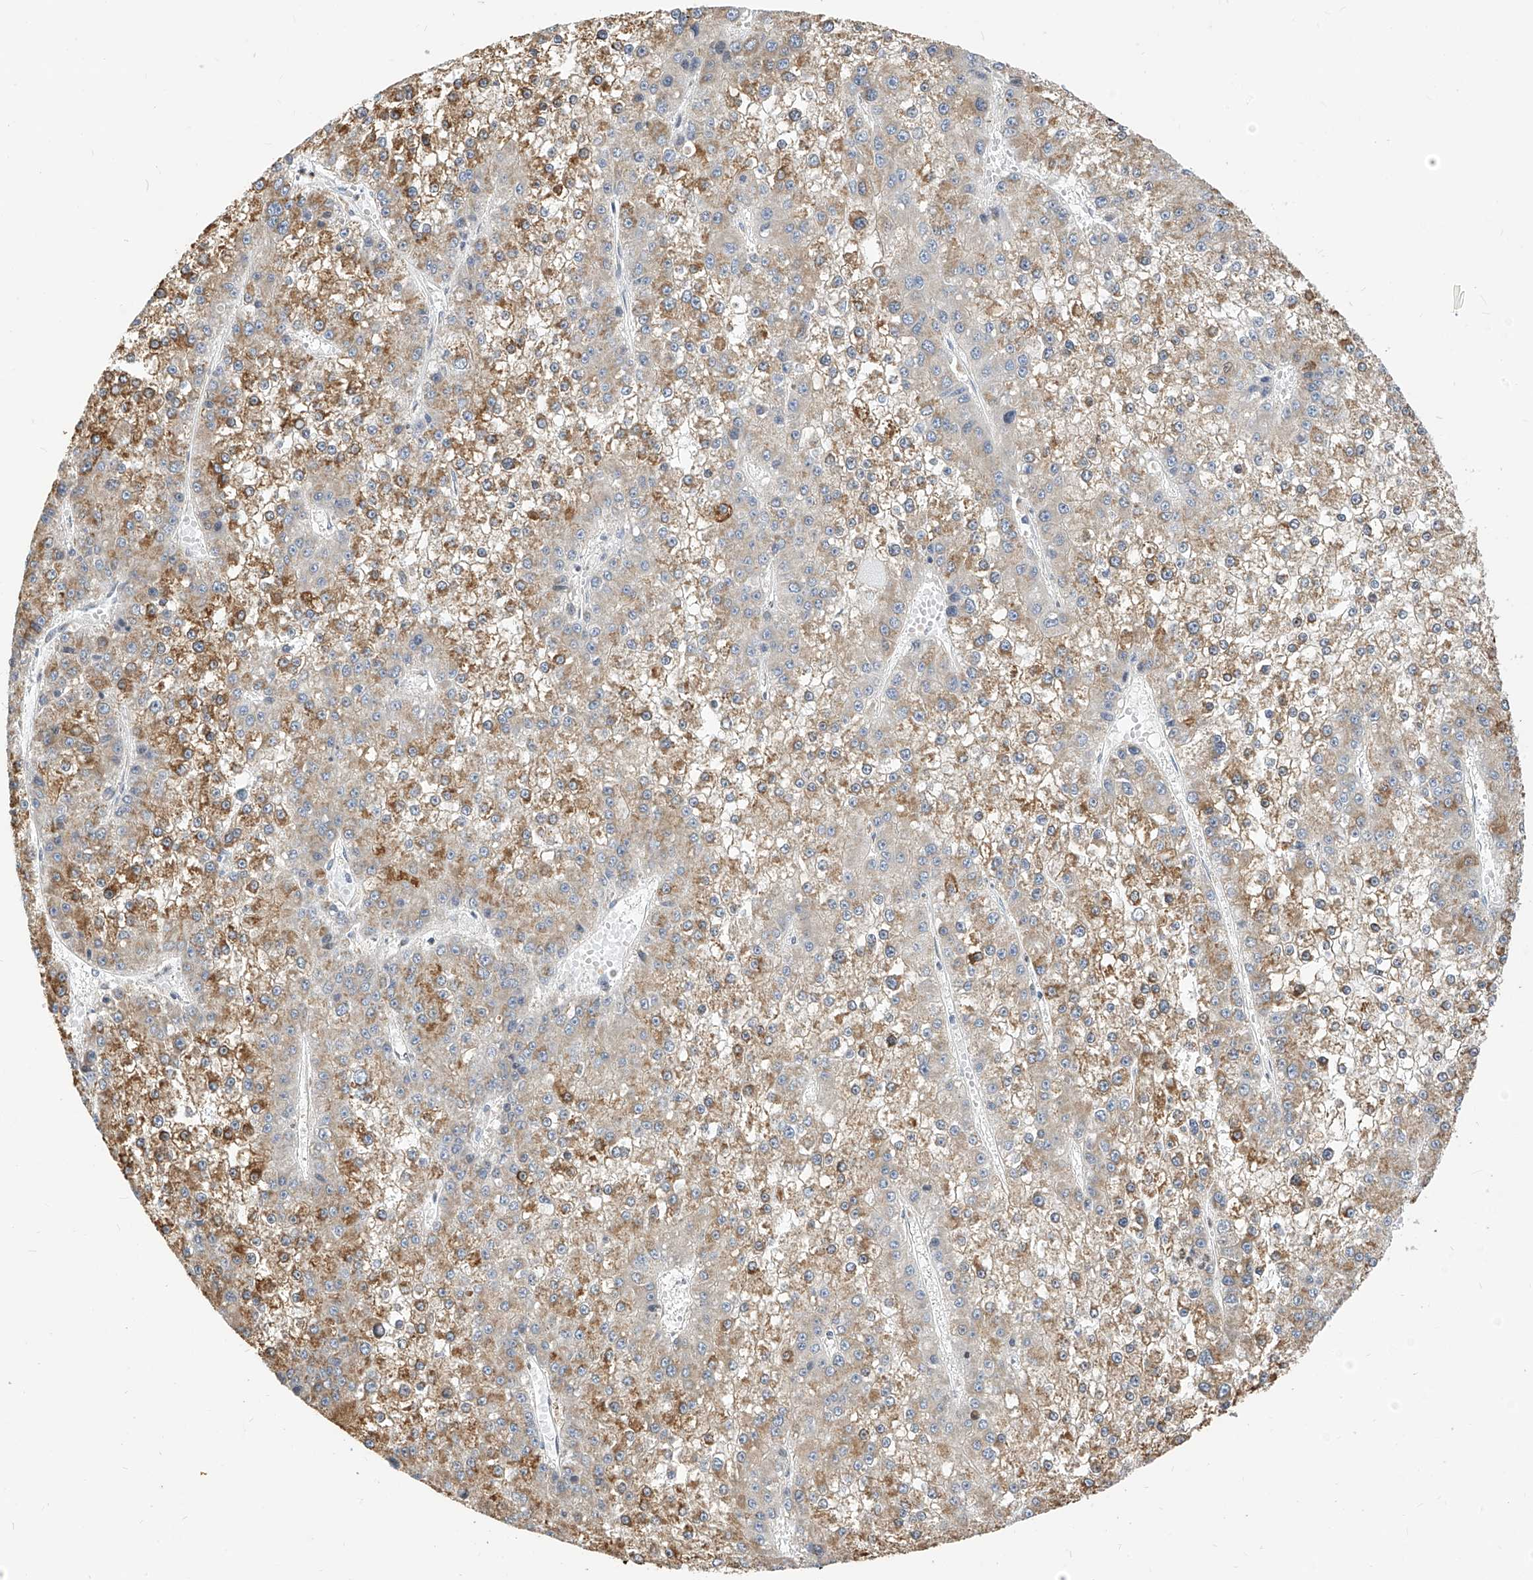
{"staining": {"intensity": "moderate", "quantity": ">75%", "location": "cytoplasmic/membranous"}, "tissue": "liver cancer", "cell_type": "Tumor cells", "image_type": "cancer", "snomed": [{"axis": "morphology", "description": "Carcinoma, Hepatocellular, NOS"}, {"axis": "topography", "description": "Liver"}], "caption": "Protein expression by immunohistochemistry (IHC) reveals moderate cytoplasmic/membranous positivity in approximately >75% of tumor cells in hepatocellular carcinoma (liver).", "gene": "TTLL8", "patient": {"sex": "female", "age": 73}}